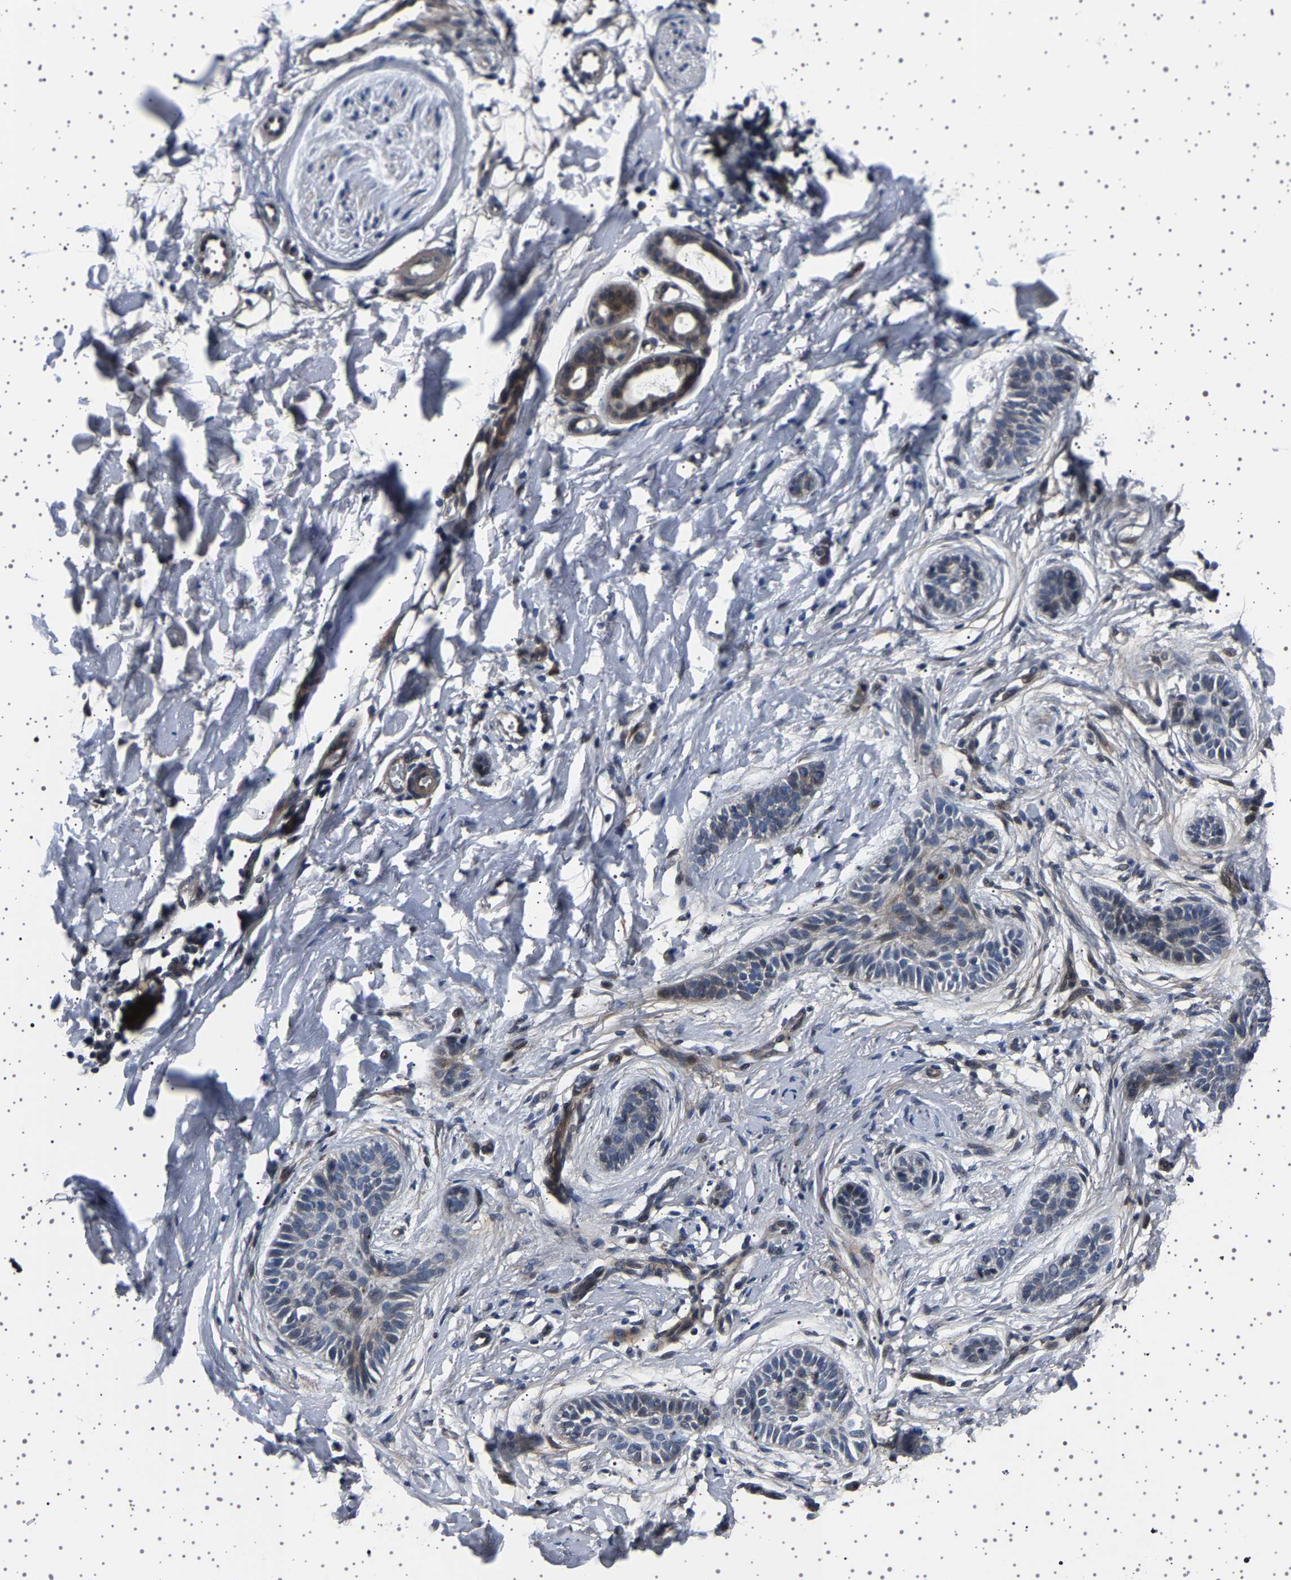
{"staining": {"intensity": "negative", "quantity": "none", "location": "none"}, "tissue": "skin cancer", "cell_type": "Tumor cells", "image_type": "cancer", "snomed": [{"axis": "morphology", "description": "Normal tissue, NOS"}, {"axis": "morphology", "description": "Basal cell carcinoma"}, {"axis": "topography", "description": "Skin"}], "caption": "Skin cancer (basal cell carcinoma) stained for a protein using immunohistochemistry (IHC) reveals no staining tumor cells.", "gene": "PAK5", "patient": {"sex": "male", "age": 63}}